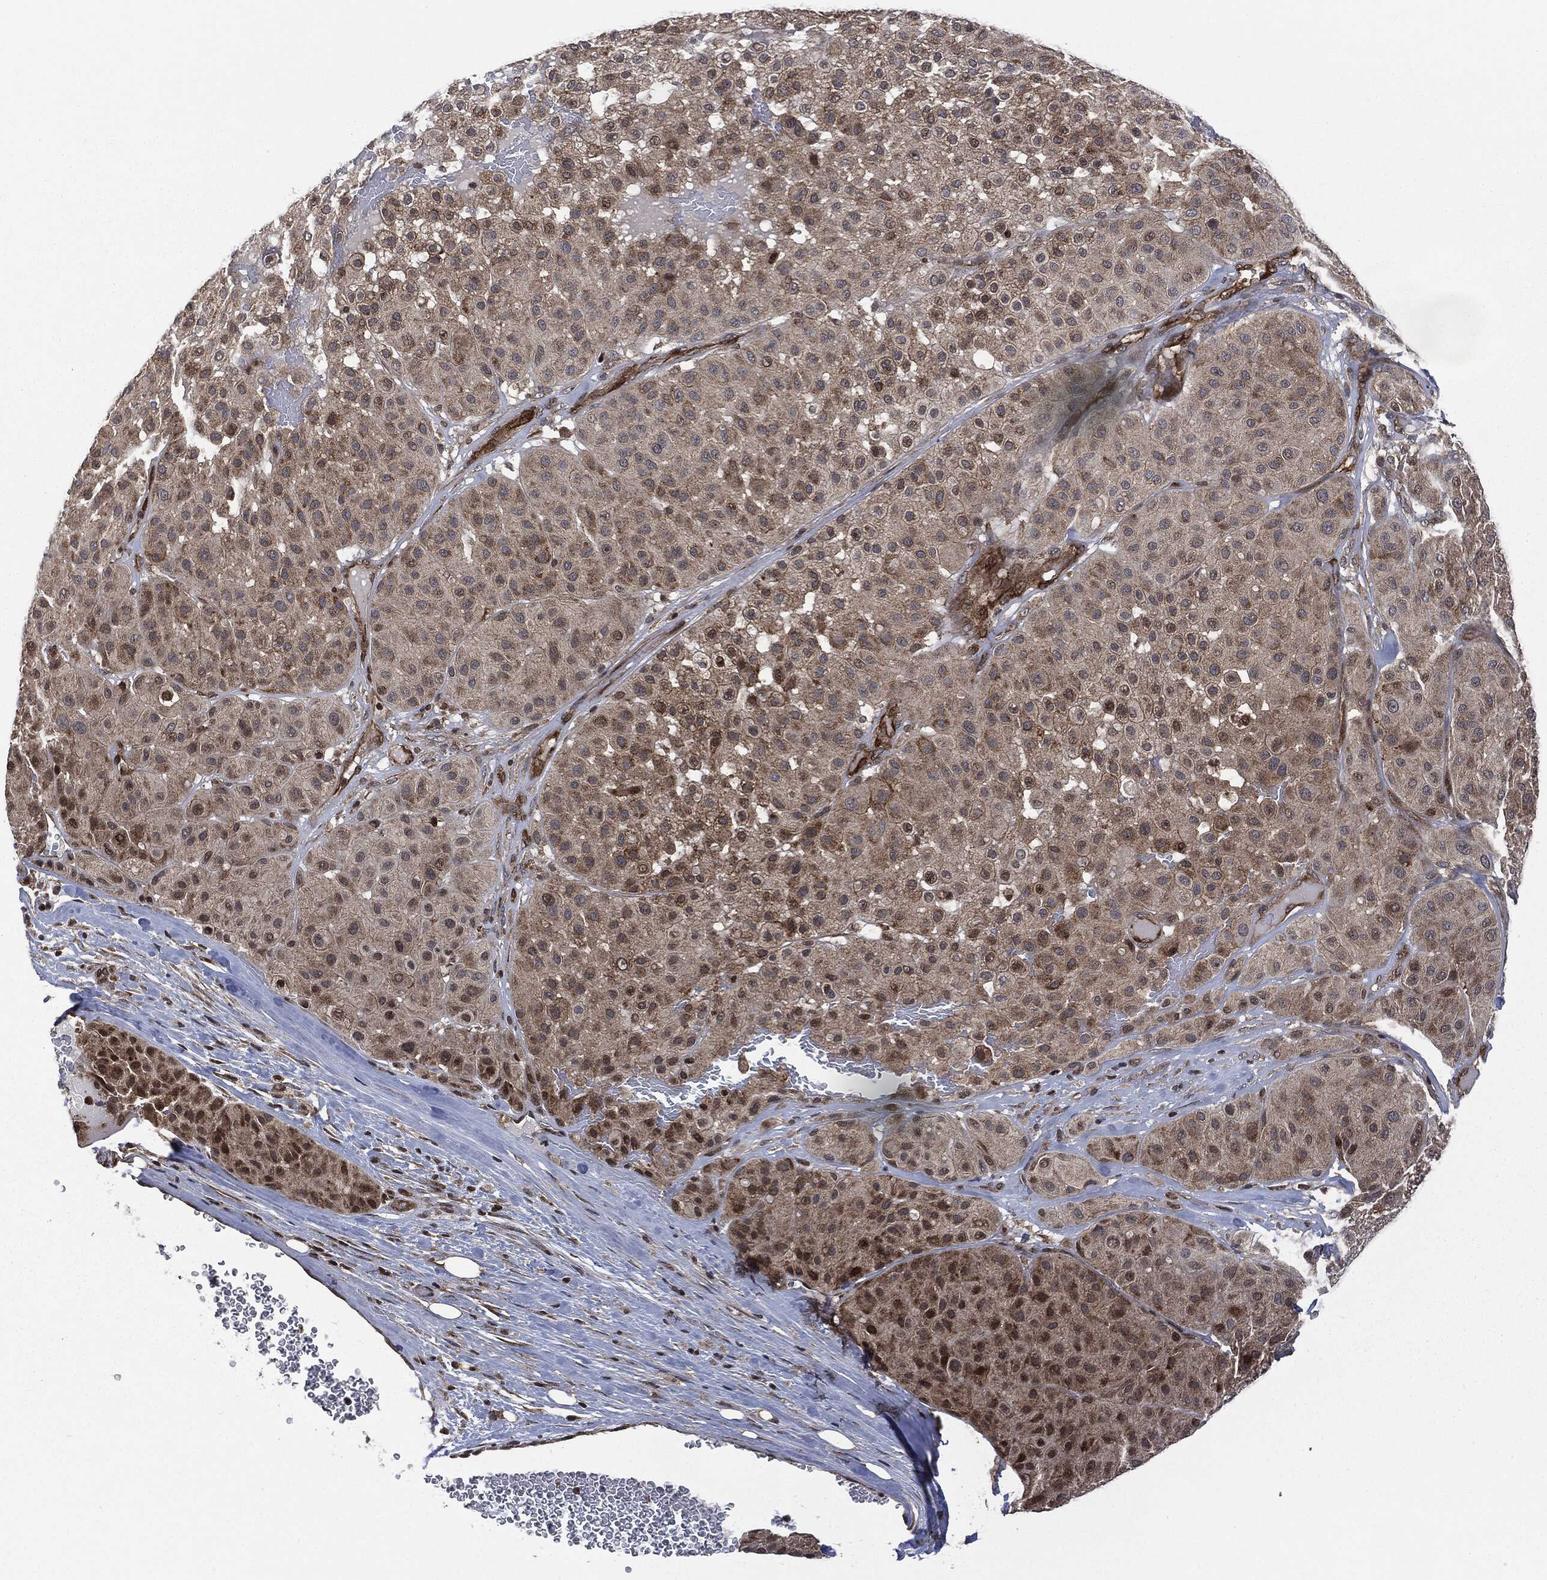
{"staining": {"intensity": "moderate", "quantity": "<25%", "location": "cytoplasmic/membranous"}, "tissue": "melanoma", "cell_type": "Tumor cells", "image_type": "cancer", "snomed": [{"axis": "morphology", "description": "Malignant melanoma, Metastatic site"}, {"axis": "topography", "description": "Smooth muscle"}], "caption": "Immunohistochemical staining of melanoma reveals low levels of moderate cytoplasmic/membranous protein staining in approximately <25% of tumor cells.", "gene": "HRAS", "patient": {"sex": "male", "age": 41}}